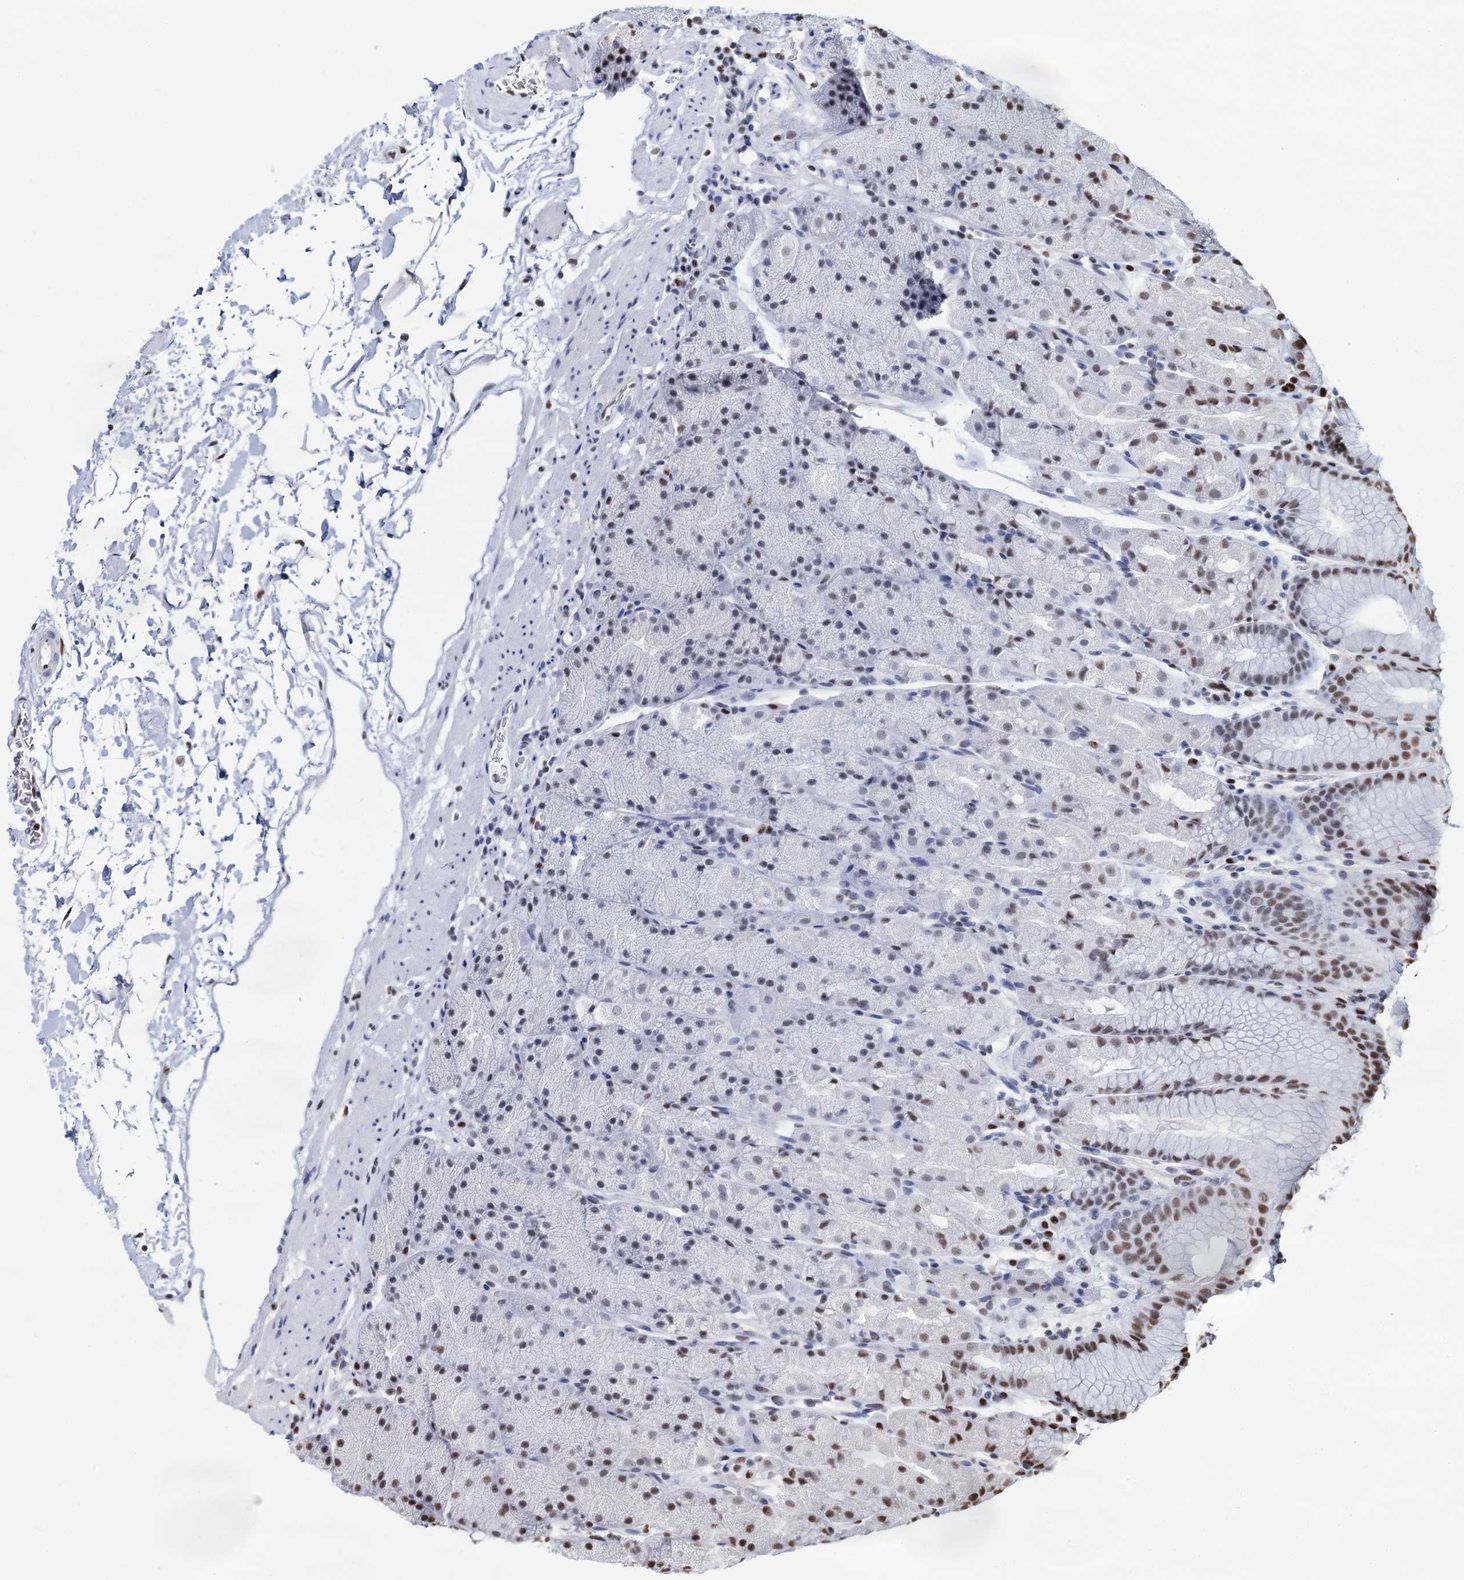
{"staining": {"intensity": "moderate", "quantity": "25%-75%", "location": "nuclear"}, "tissue": "stomach", "cell_type": "Glandular cells", "image_type": "normal", "snomed": [{"axis": "morphology", "description": "Normal tissue, NOS"}, {"axis": "topography", "description": "Stomach, upper"}, {"axis": "topography", "description": "Stomach, lower"}], "caption": "Stomach stained with DAB (3,3'-diaminobenzidine) immunohistochemistry (IHC) displays medium levels of moderate nuclear expression in approximately 25%-75% of glandular cells.", "gene": "DCPS", "patient": {"sex": "male", "age": 67}}